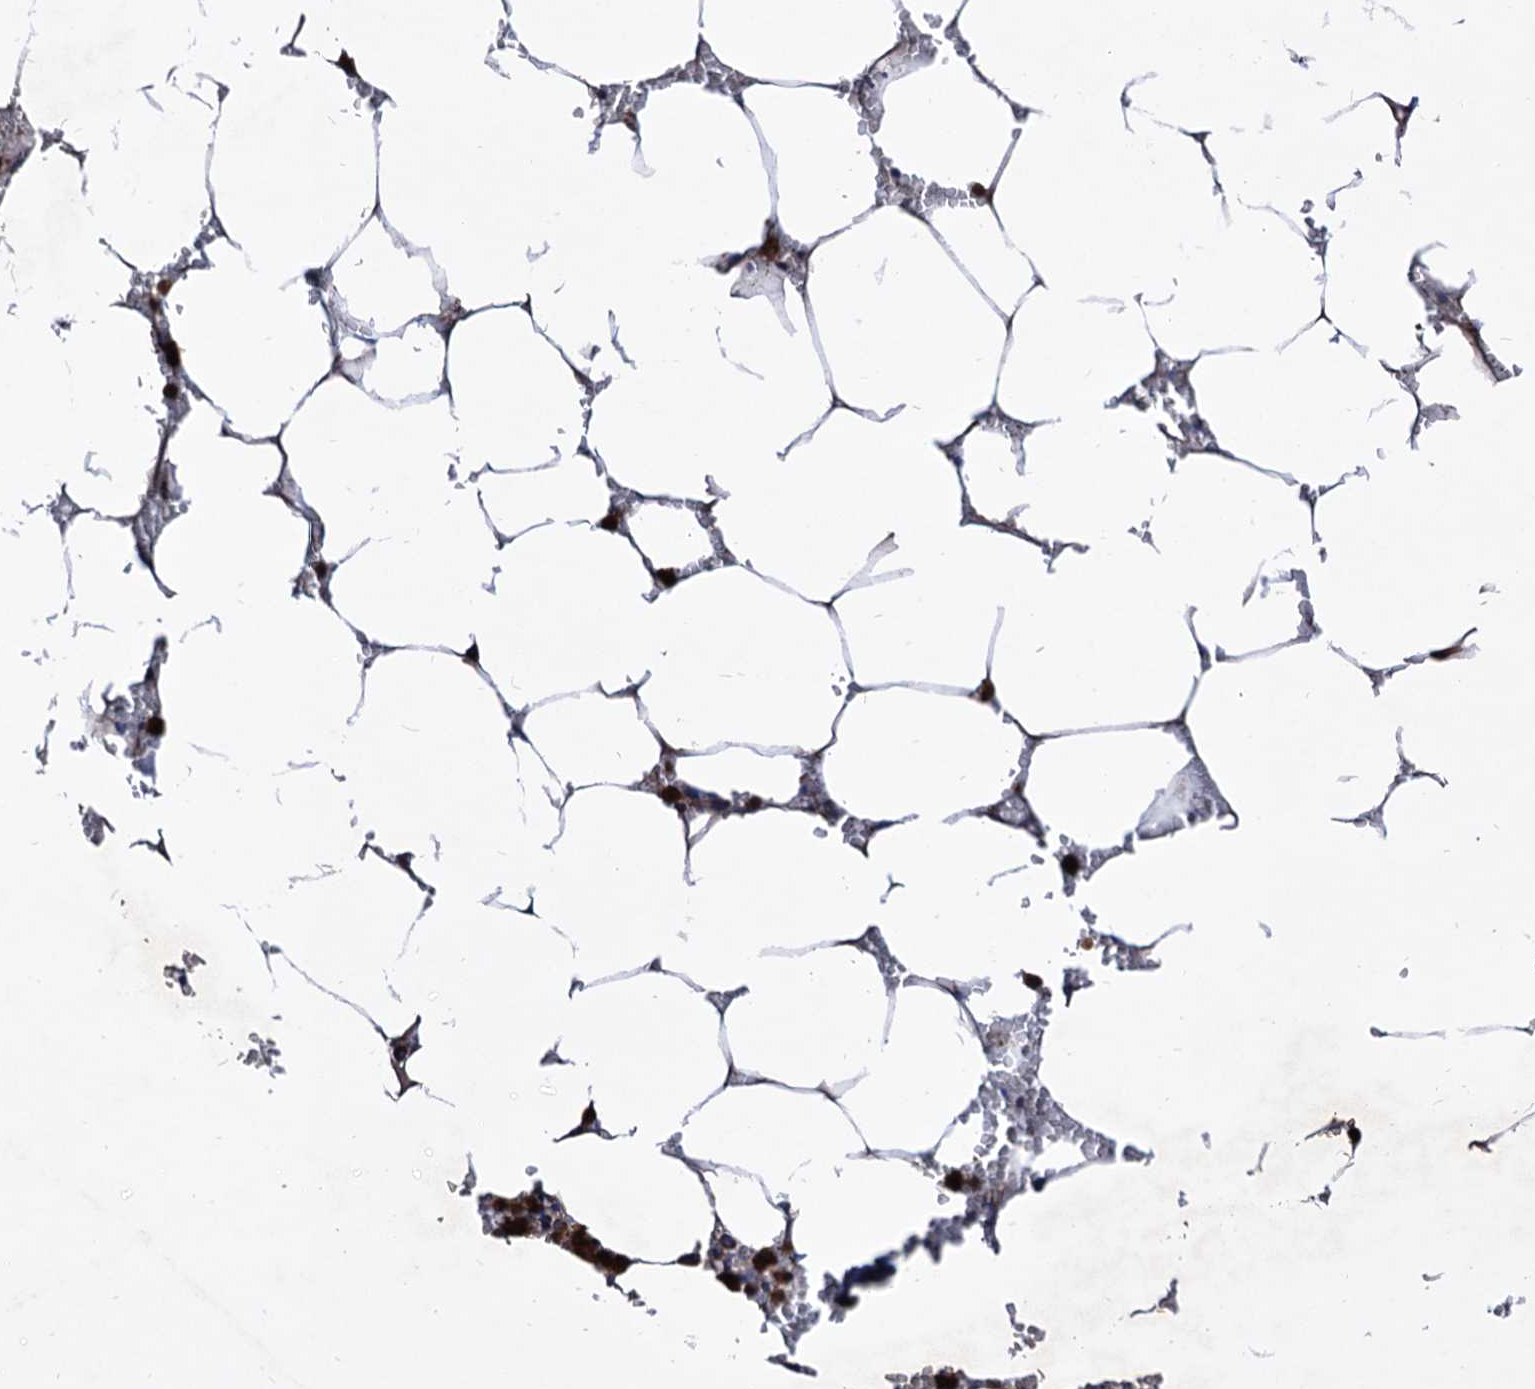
{"staining": {"intensity": "strong", "quantity": ">75%", "location": "cytoplasmic/membranous"}, "tissue": "bone marrow", "cell_type": "Hematopoietic cells", "image_type": "normal", "snomed": [{"axis": "morphology", "description": "Normal tissue, NOS"}, {"axis": "topography", "description": "Bone marrow"}], "caption": "A brown stain shows strong cytoplasmic/membranous expression of a protein in hematopoietic cells of benign bone marrow. (brown staining indicates protein expression, while blue staining denotes nuclei).", "gene": "ACAD9", "patient": {"sex": "male", "age": 70}}